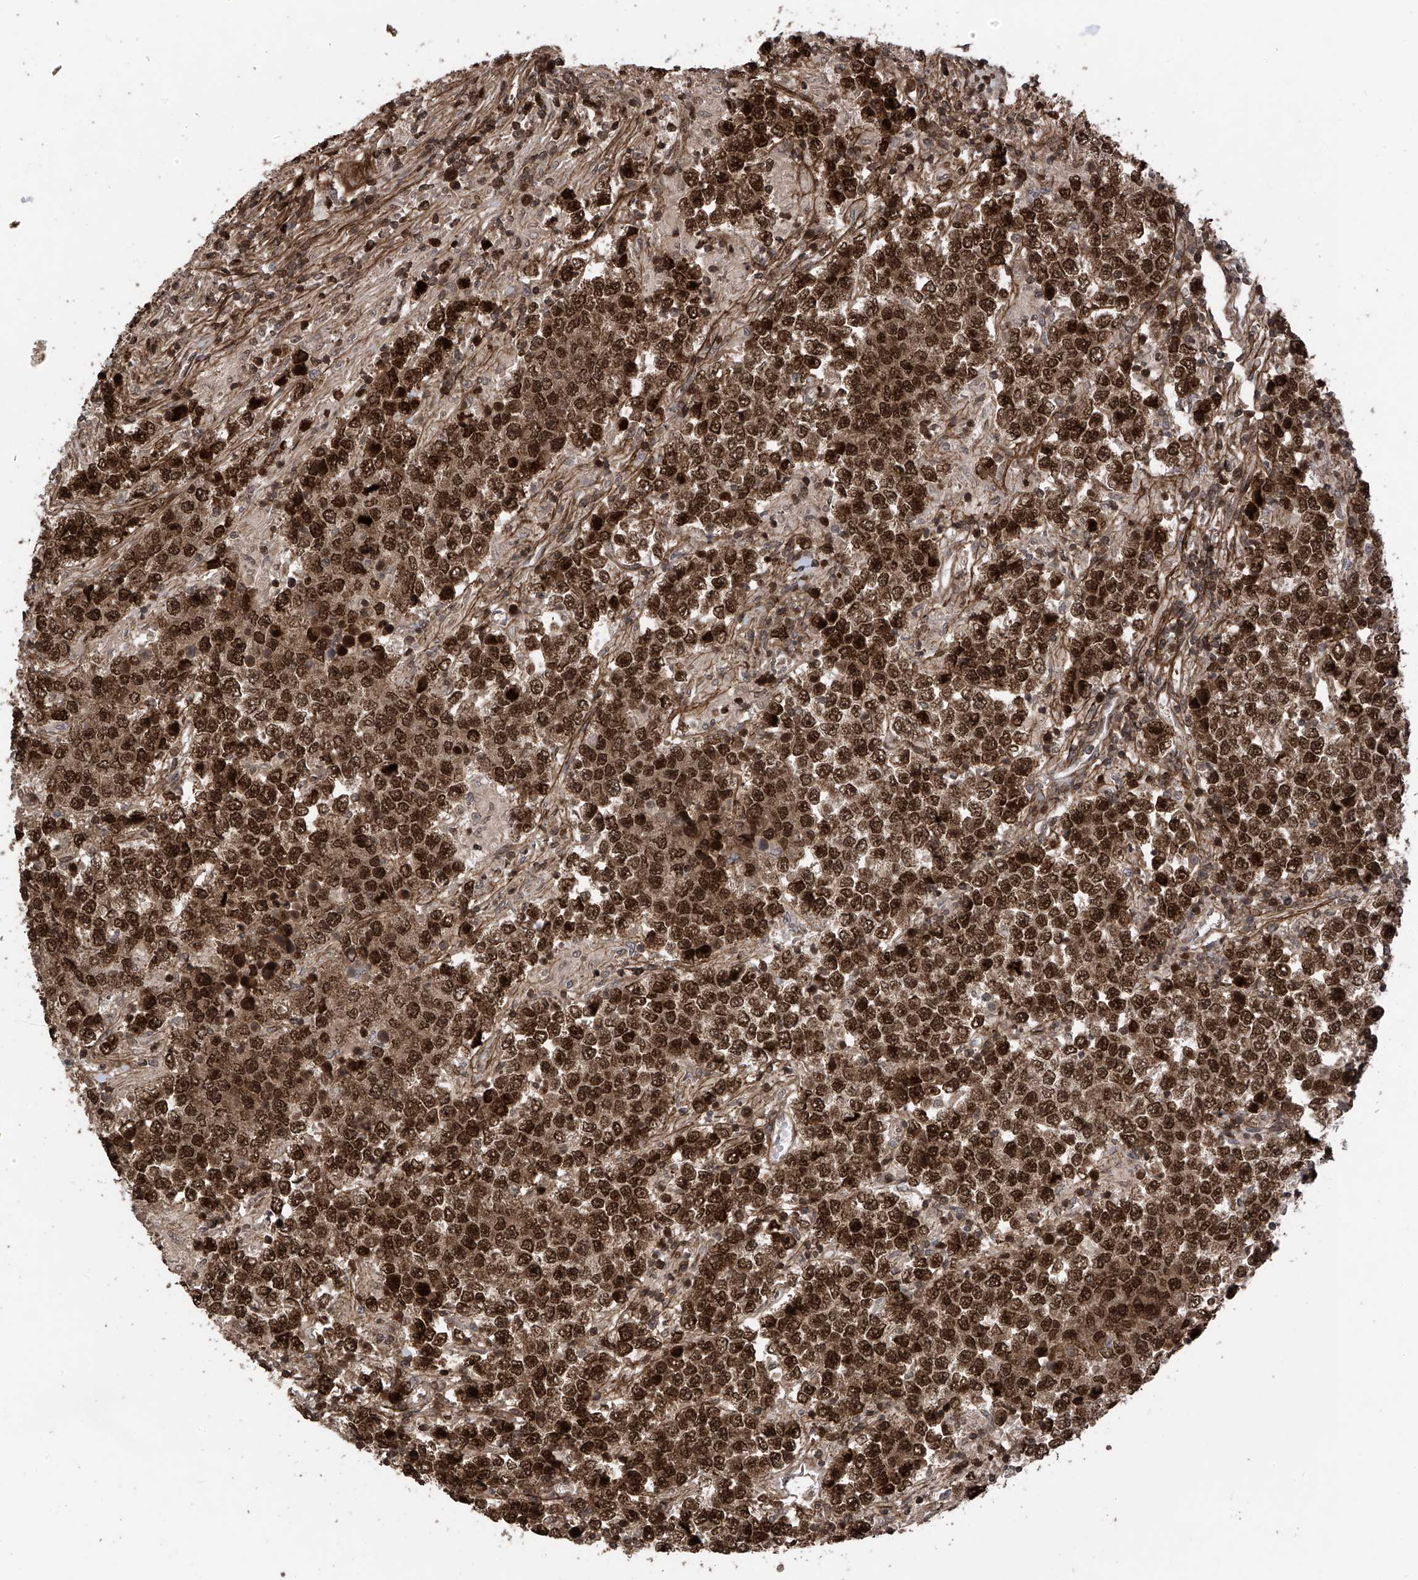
{"staining": {"intensity": "strong", "quantity": ">75%", "location": "cytoplasmic/membranous,nuclear"}, "tissue": "testis cancer", "cell_type": "Tumor cells", "image_type": "cancer", "snomed": [{"axis": "morphology", "description": "Normal tissue, NOS"}, {"axis": "morphology", "description": "Urothelial carcinoma, High grade"}, {"axis": "morphology", "description": "Seminoma, NOS"}, {"axis": "morphology", "description": "Carcinoma, Embryonal, NOS"}, {"axis": "topography", "description": "Urinary bladder"}, {"axis": "topography", "description": "Testis"}], "caption": "Testis embryonal carcinoma stained with a brown dye shows strong cytoplasmic/membranous and nuclear positive positivity in about >75% of tumor cells.", "gene": "DNAJC9", "patient": {"sex": "male", "age": 41}}